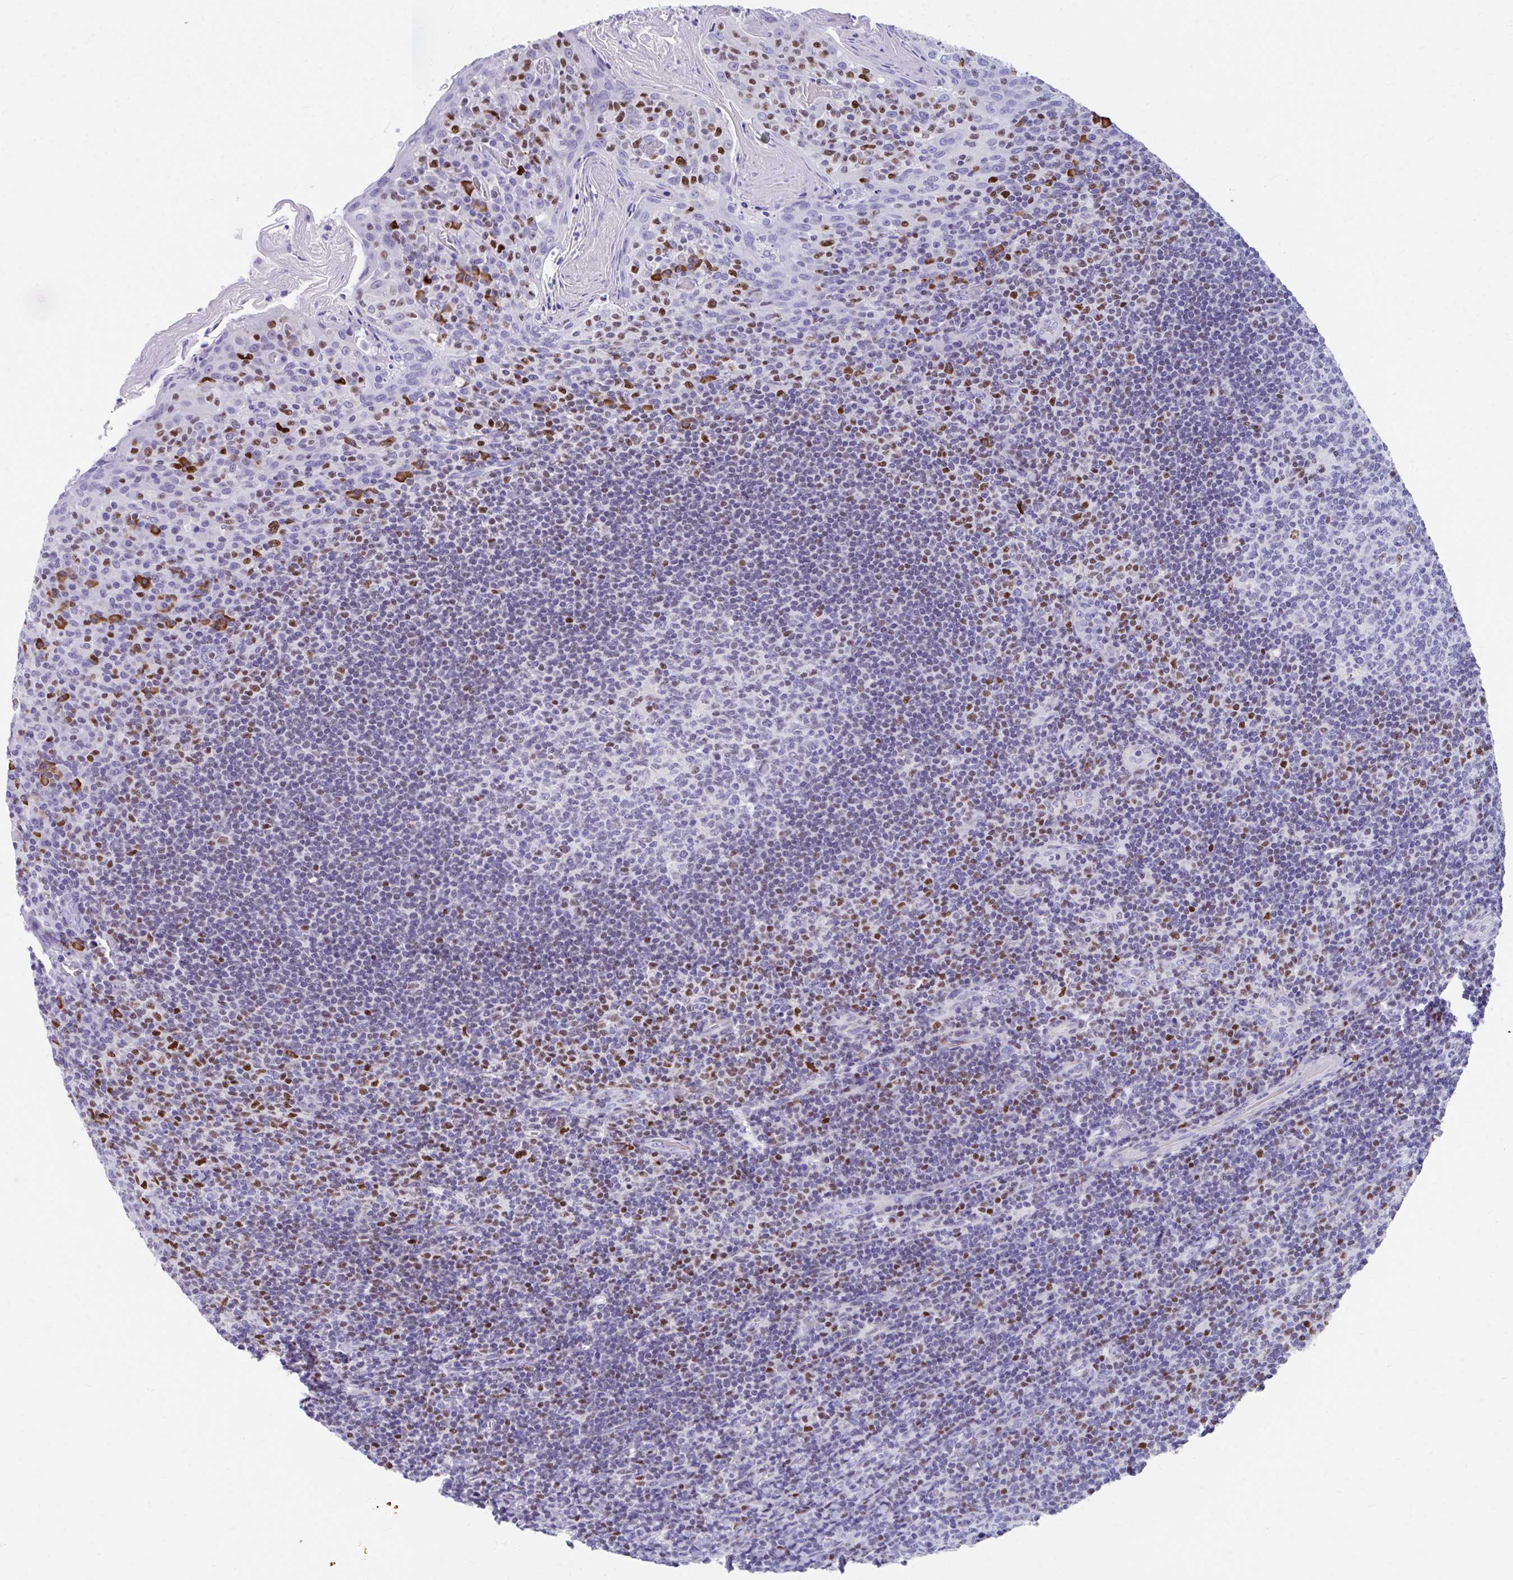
{"staining": {"intensity": "negative", "quantity": "none", "location": "none"}, "tissue": "tonsil", "cell_type": "Germinal center cells", "image_type": "normal", "snomed": [{"axis": "morphology", "description": "Normal tissue, NOS"}, {"axis": "topography", "description": "Tonsil"}], "caption": "Immunohistochemical staining of unremarkable tonsil exhibits no significant expression in germinal center cells. (Immunohistochemistry, brightfield microscopy, high magnification).", "gene": "RUNX3", "patient": {"sex": "female", "age": 10}}